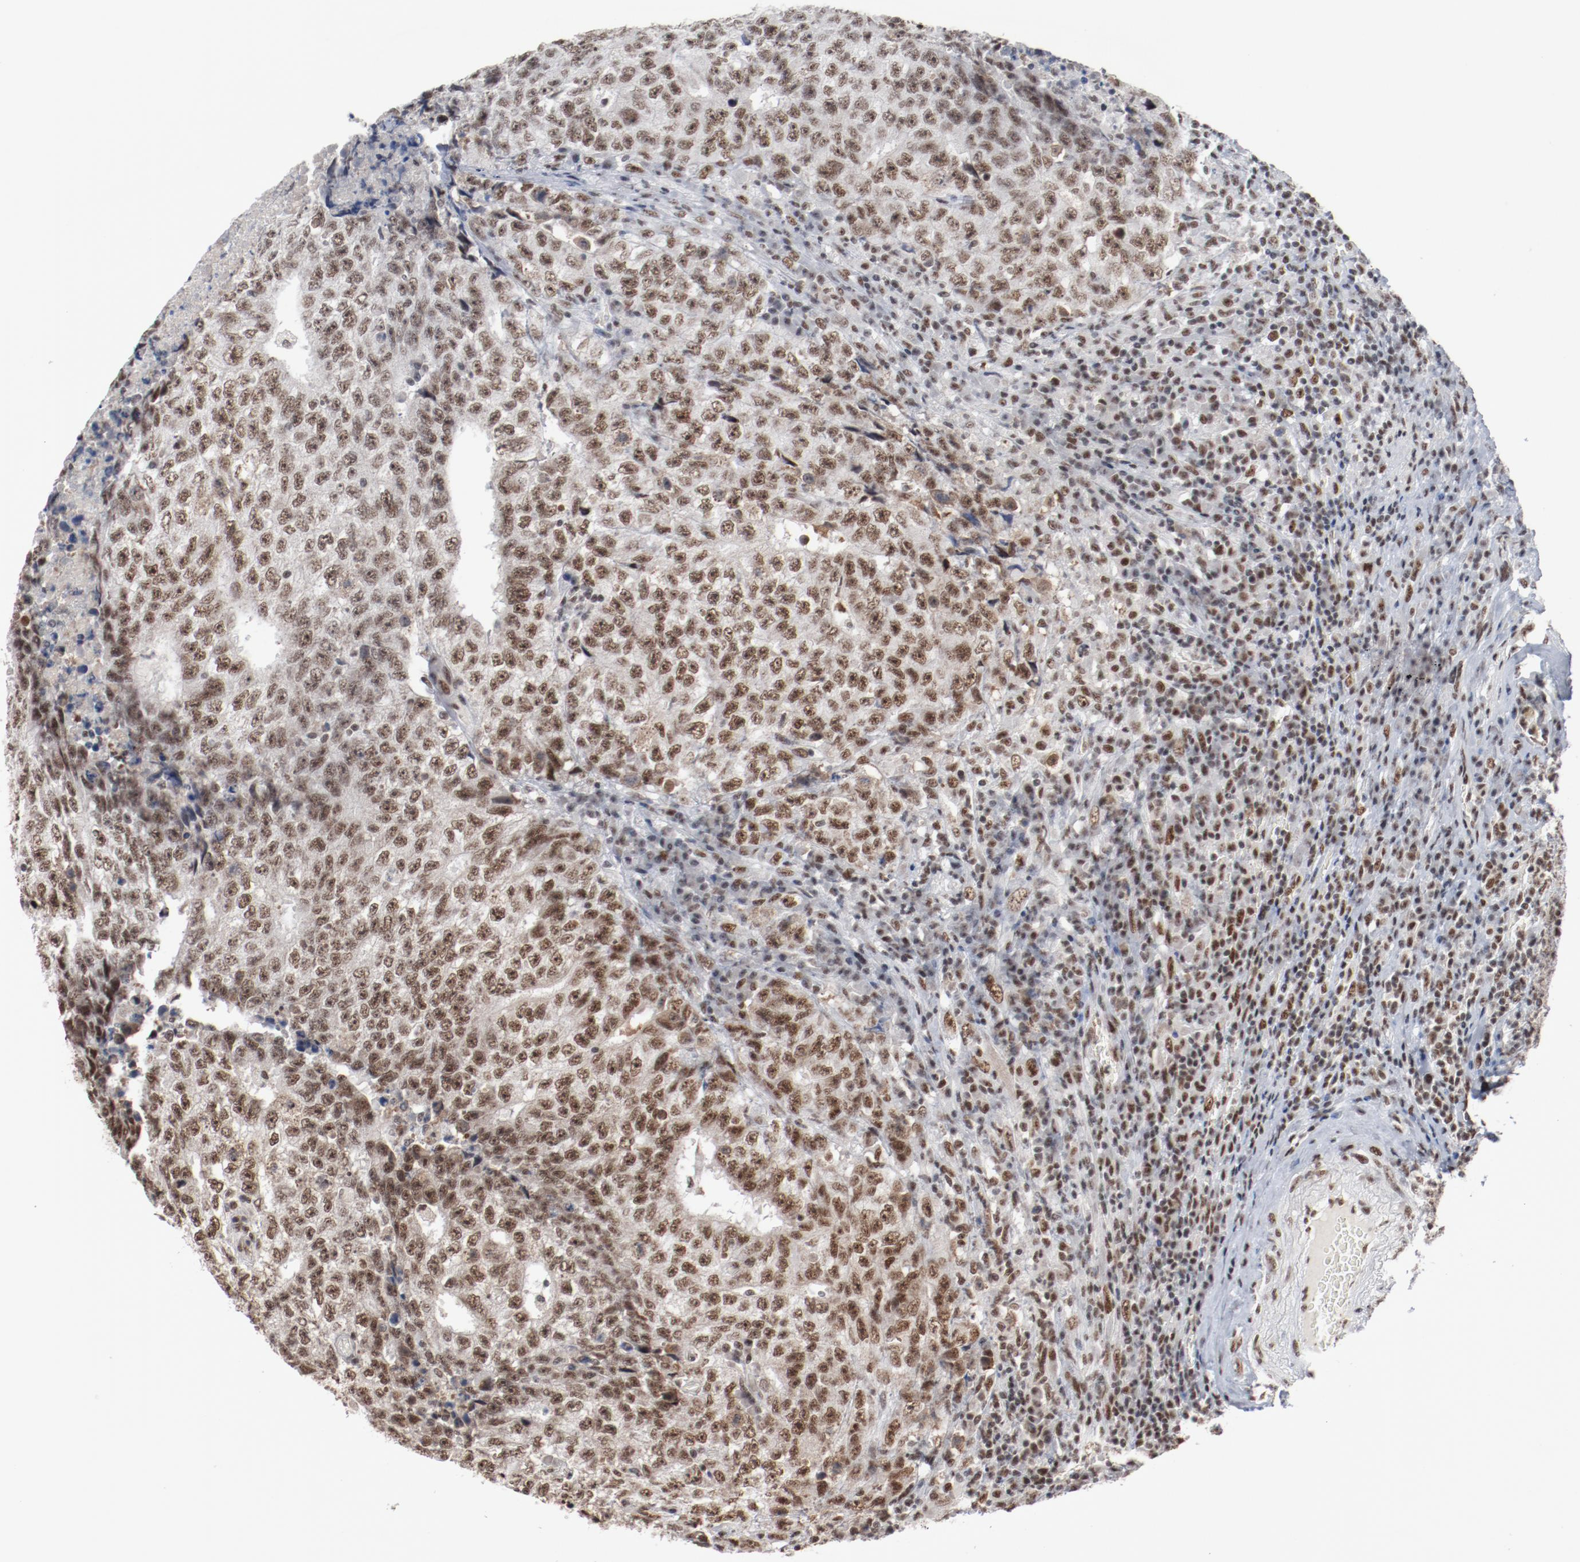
{"staining": {"intensity": "moderate", "quantity": ">75%", "location": "nuclear"}, "tissue": "testis cancer", "cell_type": "Tumor cells", "image_type": "cancer", "snomed": [{"axis": "morphology", "description": "Necrosis, NOS"}, {"axis": "morphology", "description": "Carcinoma, Embryonal, NOS"}, {"axis": "topography", "description": "Testis"}], "caption": "Immunohistochemical staining of human testis cancer reveals moderate nuclear protein expression in approximately >75% of tumor cells.", "gene": "BUB3", "patient": {"sex": "male", "age": 19}}